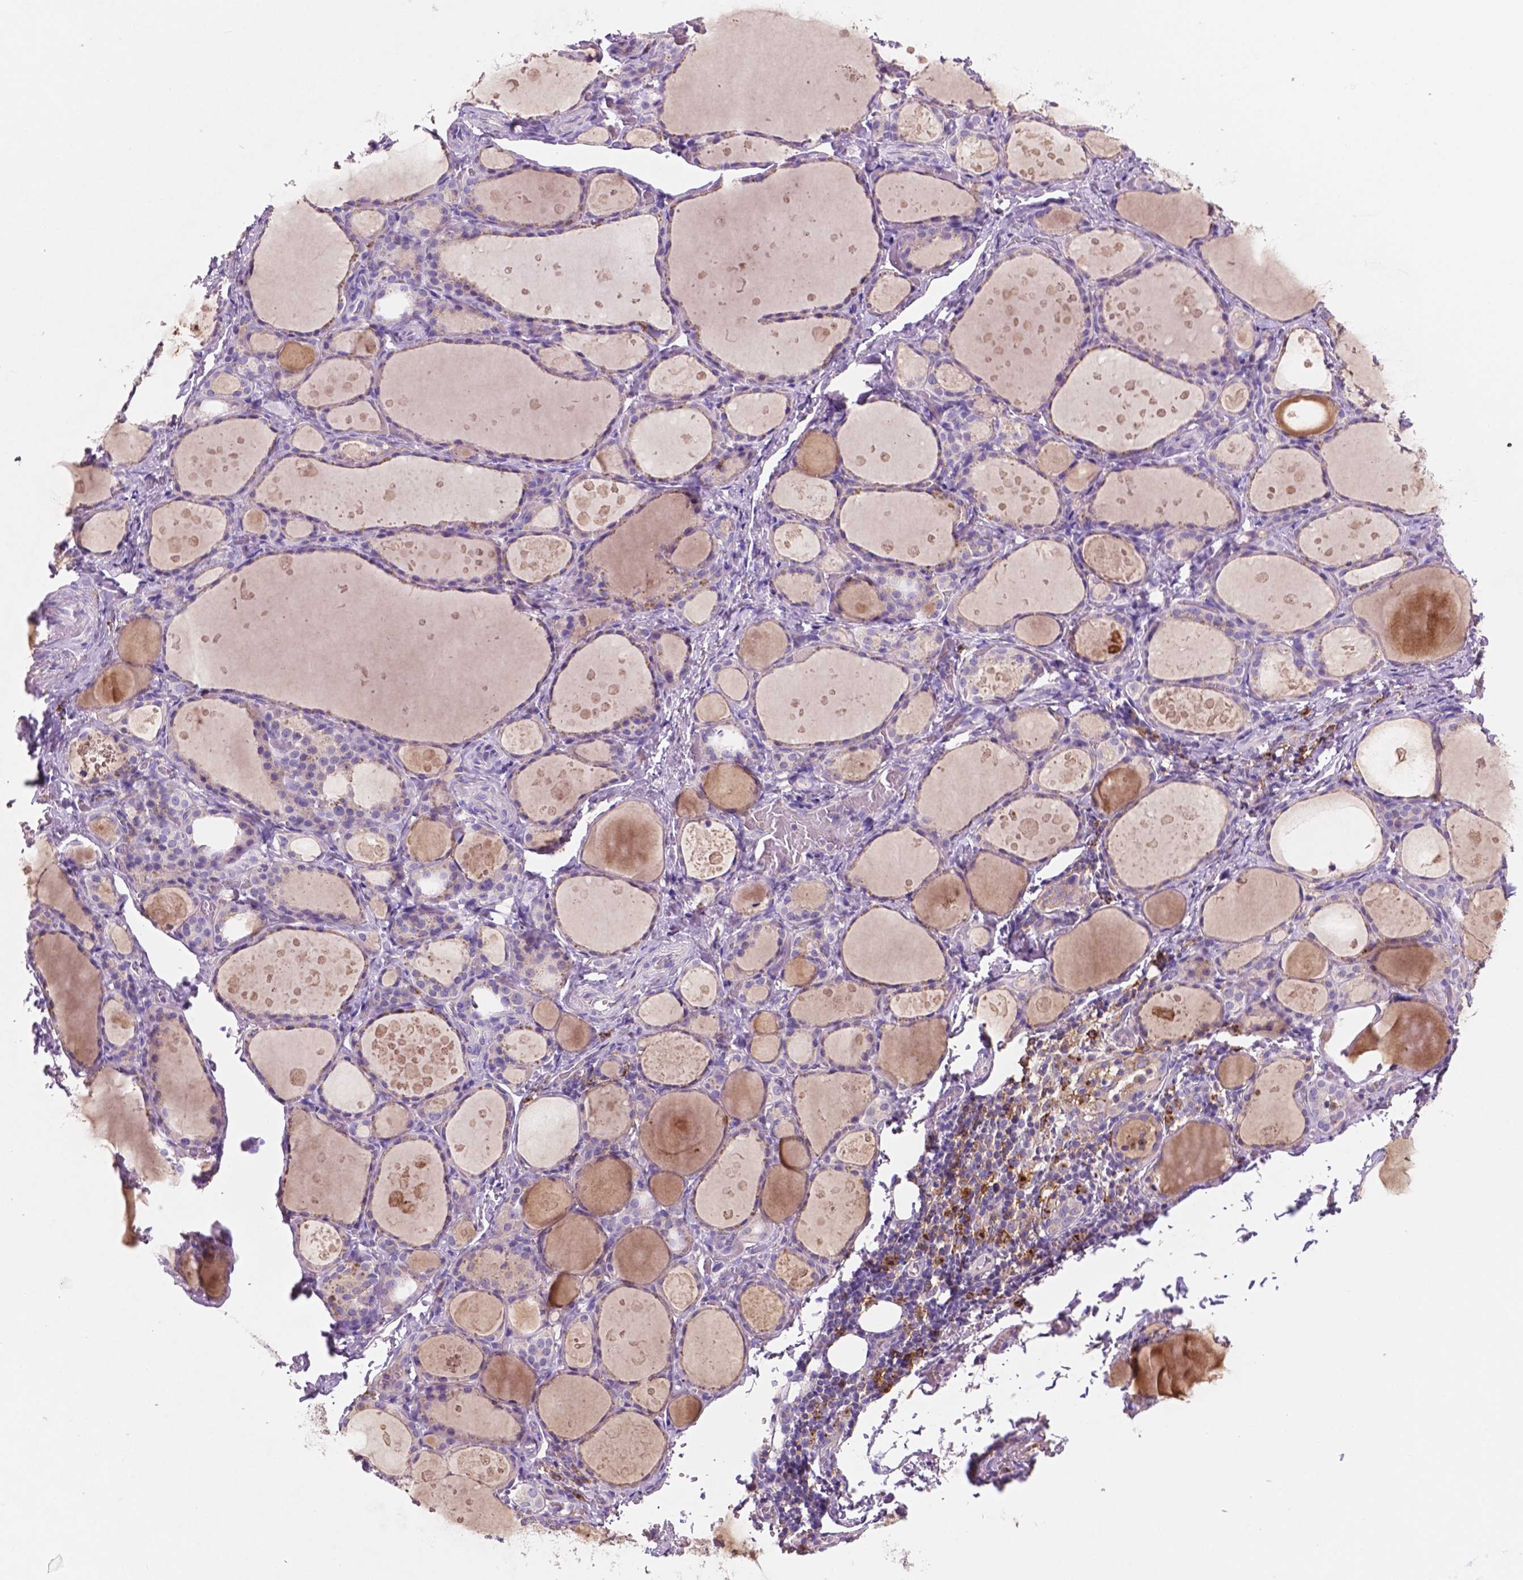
{"staining": {"intensity": "negative", "quantity": "none", "location": "none"}, "tissue": "thyroid gland", "cell_type": "Glandular cells", "image_type": "normal", "snomed": [{"axis": "morphology", "description": "Normal tissue, NOS"}, {"axis": "topography", "description": "Thyroid gland"}], "caption": "Immunohistochemistry of normal thyroid gland shows no positivity in glandular cells. (Stains: DAB IHC with hematoxylin counter stain, Microscopy: brightfield microscopy at high magnification).", "gene": "MKRN2OS", "patient": {"sex": "male", "age": 68}}